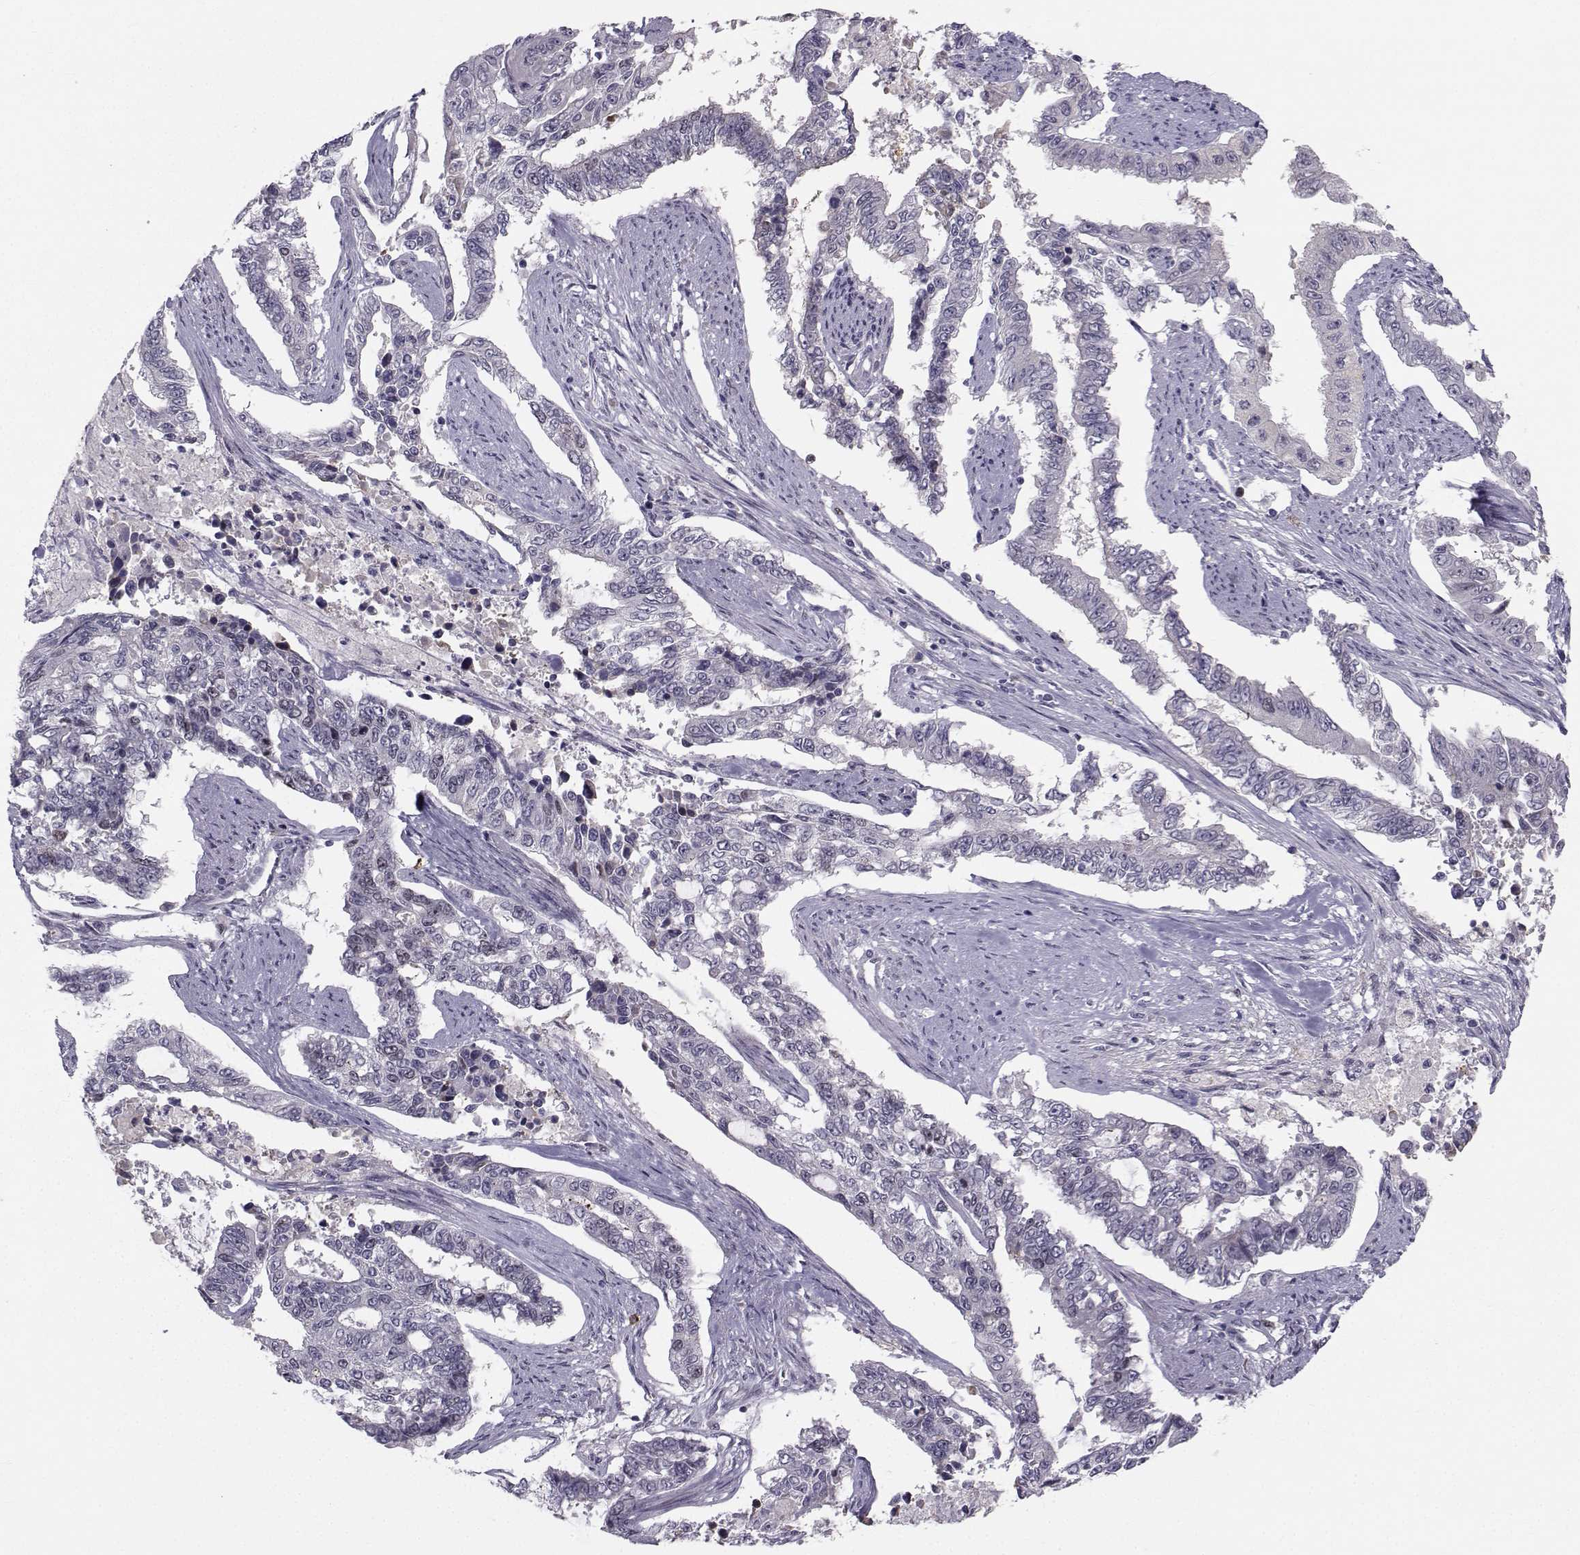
{"staining": {"intensity": "negative", "quantity": "none", "location": "none"}, "tissue": "endometrial cancer", "cell_type": "Tumor cells", "image_type": "cancer", "snomed": [{"axis": "morphology", "description": "Adenocarcinoma, NOS"}, {"axis": "topography", "description": "Uterus"}], "caption": "Immunohistochemistry image of human endometrial cancer stained for a protein (brown), which shows no staining in tumor cells.", "gene": "LRP8", "patient": {"sex": "female", "age": 59}}